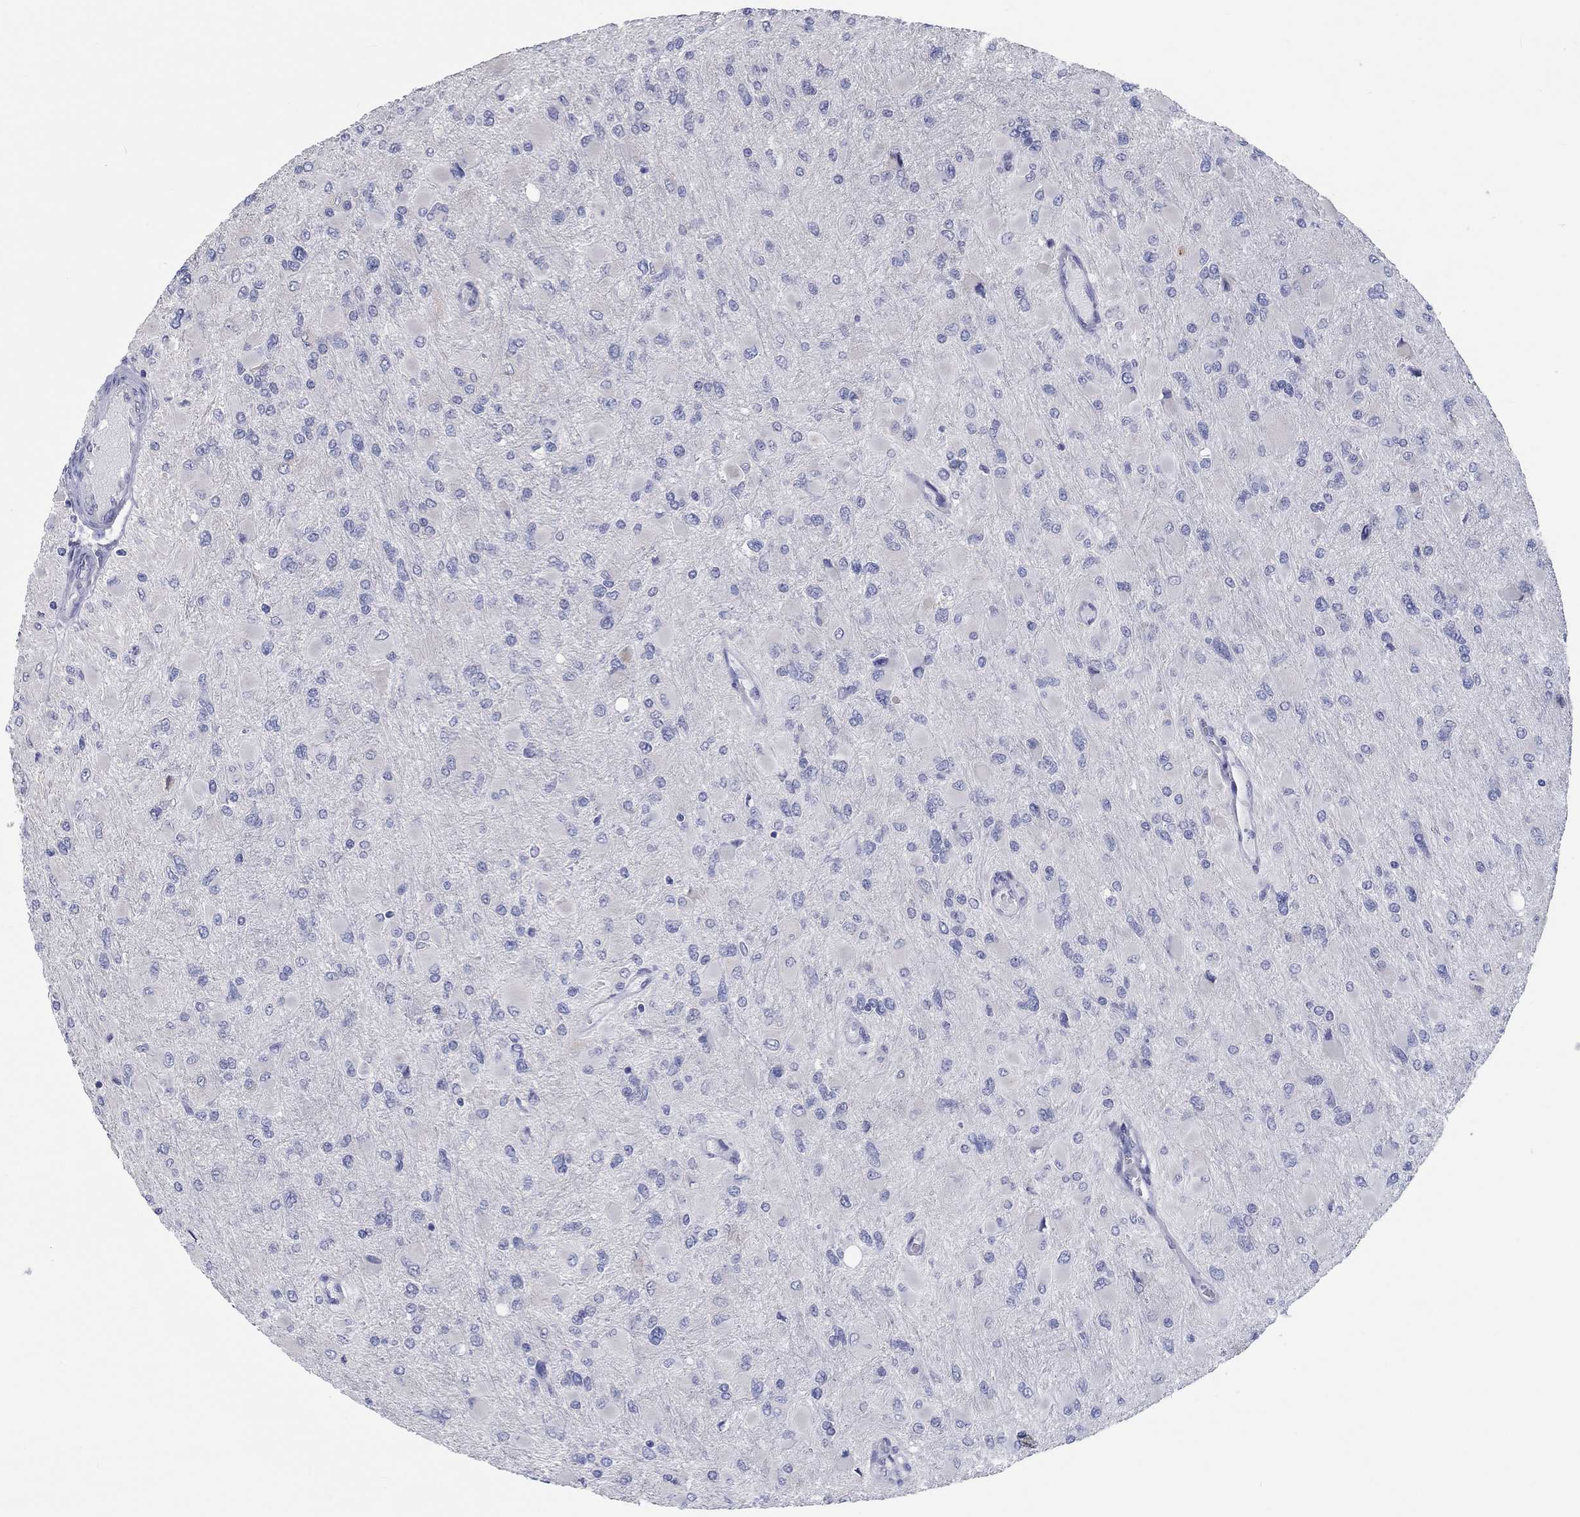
{"staining": {"intensity": "negative", "quantity": "none", "location": "none"}, "tissue": "glioma", "cell_type": "Tumor cells", "image_type": "cancer", "snomed": [{"axis": "morphology", "description": "Glioma, malignant, High grade"}, {"axis": "topography", "description": "Cerebral cortex"}], "caption": "Photomicrograph shows no protein expression in tumor cells of glioma tissue.", "gene": "LRRC4C", "patient": {"sex": "female", "age": 36}}